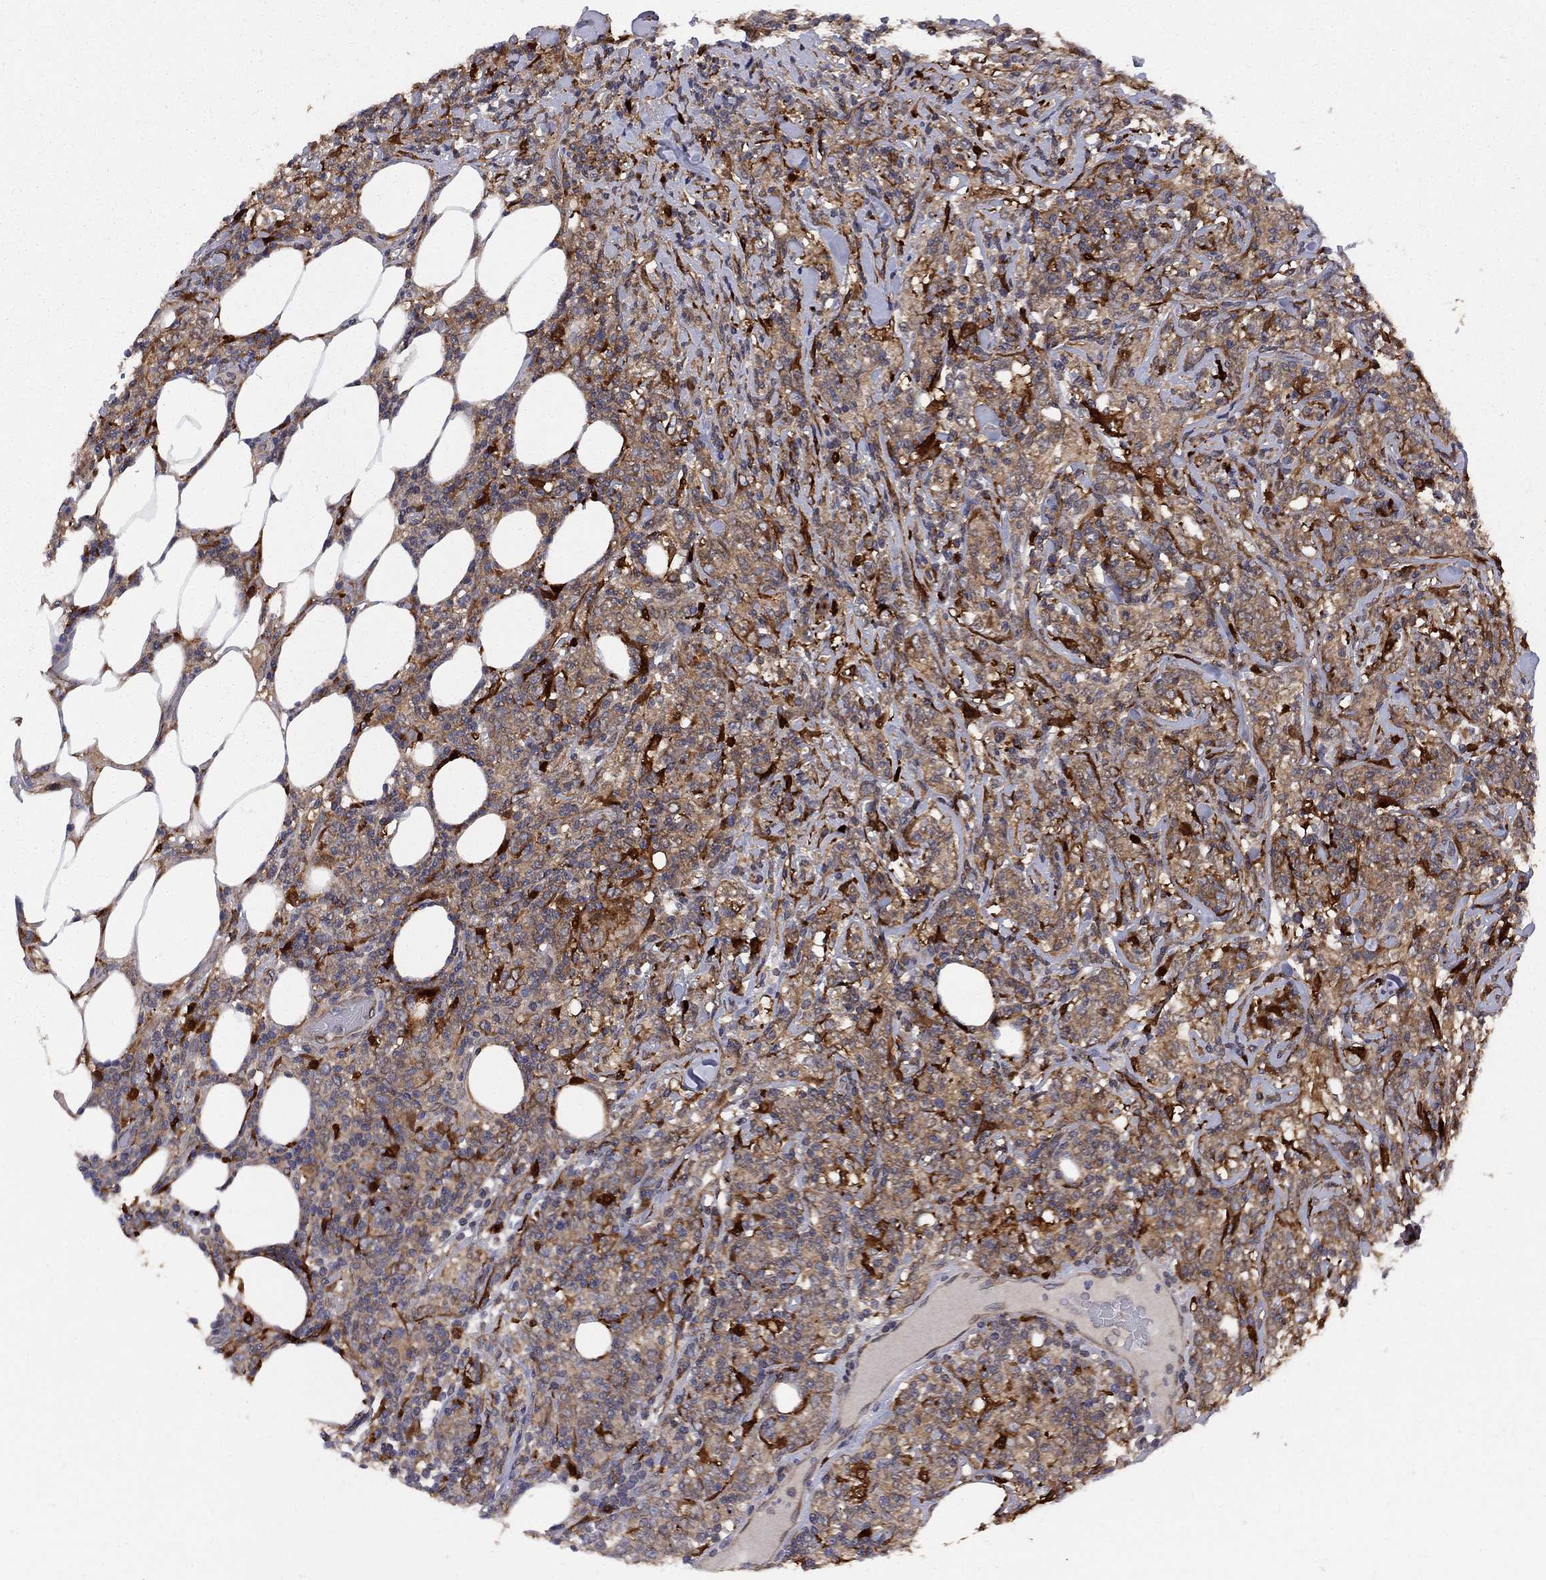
{"staining": {"intensity": "moderate", "quantity": "25%-75%", "location": "cytoplasmic/membranous"}, "tissue": "lymphoma", "cell_type": "Tumor cells", "image_type": "cancer", "snomed": [{"axis": "morphology", "description": "Malignant lymphoma, non-Hodgkin's type, High grade"}, {"axis": "topography", "description": "Lymph node"}], "caption": "IHC image of neoplastic tissue: high-grade malignant lymphoma, non-Hodgkin's type stained using immunohistochemistry (IHC) displays medium levels of moderate protein expression localized specifically in the cytoplasmic/membranous of tumor cells, appearing as a cytoplasmic/membranous brown color.", "gene": "MTHFR", "patient": {"sex": "female", "age": 84}}